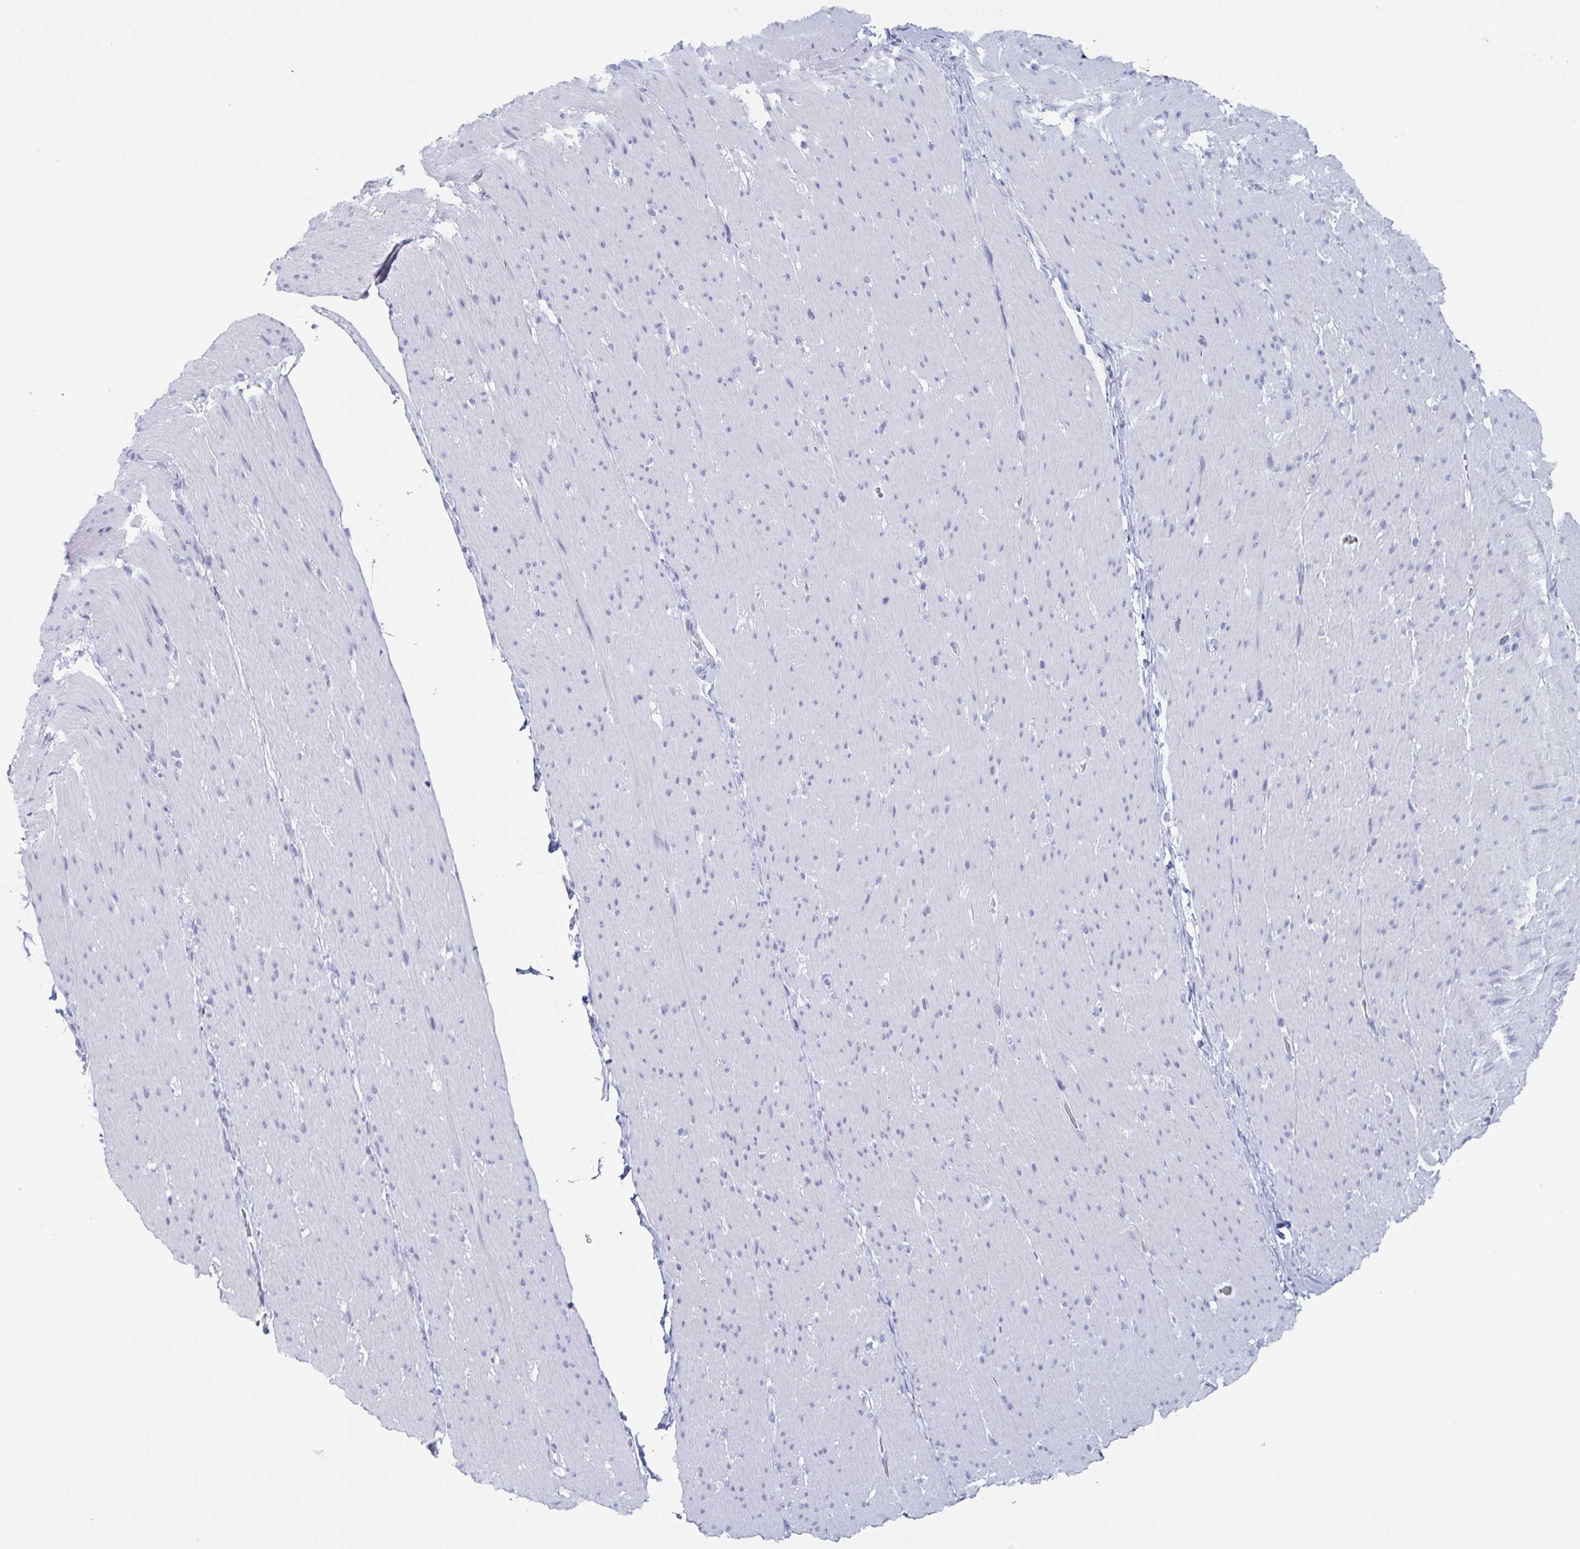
{"staining": {"intensity": "negative", "quantity": "none", "location": "none"}, "tissue": "smooth muscle", "cell_type": "Smooth muscle cells", "image_type": "normal", "snomed": [{"axis": "morphology", "description": "Normal tissue, NOS"}, {"axis": "topography", "description": "Smooth muscle"}, {"axis": "topography", "description": "Rectum"}], "caption": "The histopathology image demonstrates no significant expression in smooth muscle cells of smooth muscle.", "gene": "NT5C3B", "patient": {"sex": "male", "age": 53}}